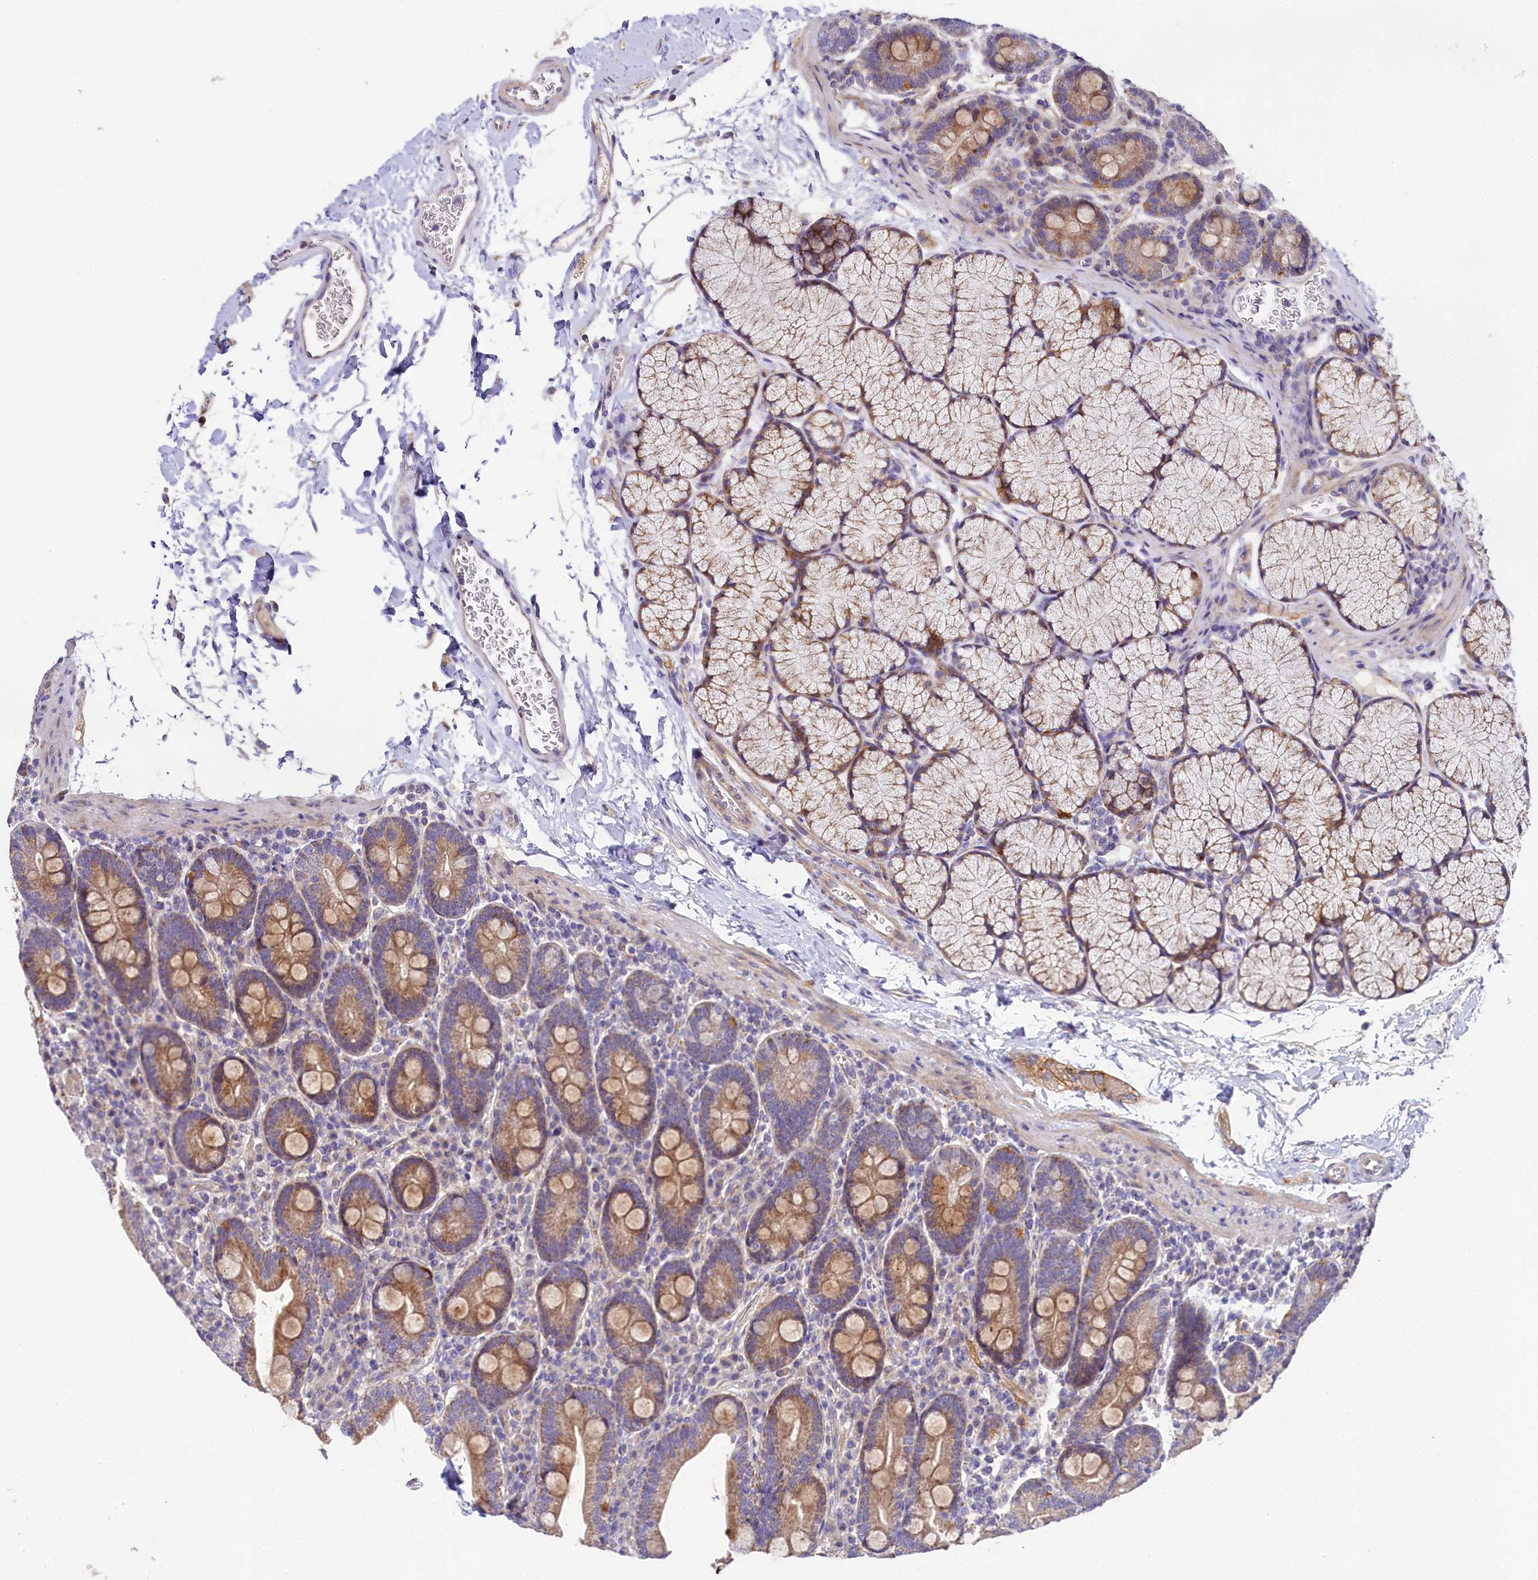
{"staining": {"intensity": "moderate", "quantity": ">75%", "location": "cytoplasmic/membranous"}, "tissue": "duodenum", "cell_type": "Glandular cells", "image_type": "normal", "snomed": [{"axis": "morphology", "description": "Normal tissue, NOS"}, {"axis": "topography", "description": "Duodenum"}], "caption": "Immunohistochemistry of benign duodenum exhibits medium levels of moderate cytoplasmic/membranous staining in about >75% of glandular cells. The protein of interest is stained brown, and the nuclei are stained in blue (DAB (3,3'-diaminobenzidine) IHC with brightfield microscopy, high magnification).", "gene": "FXYD6", "patient": {"sex": "male", "age": 35}}